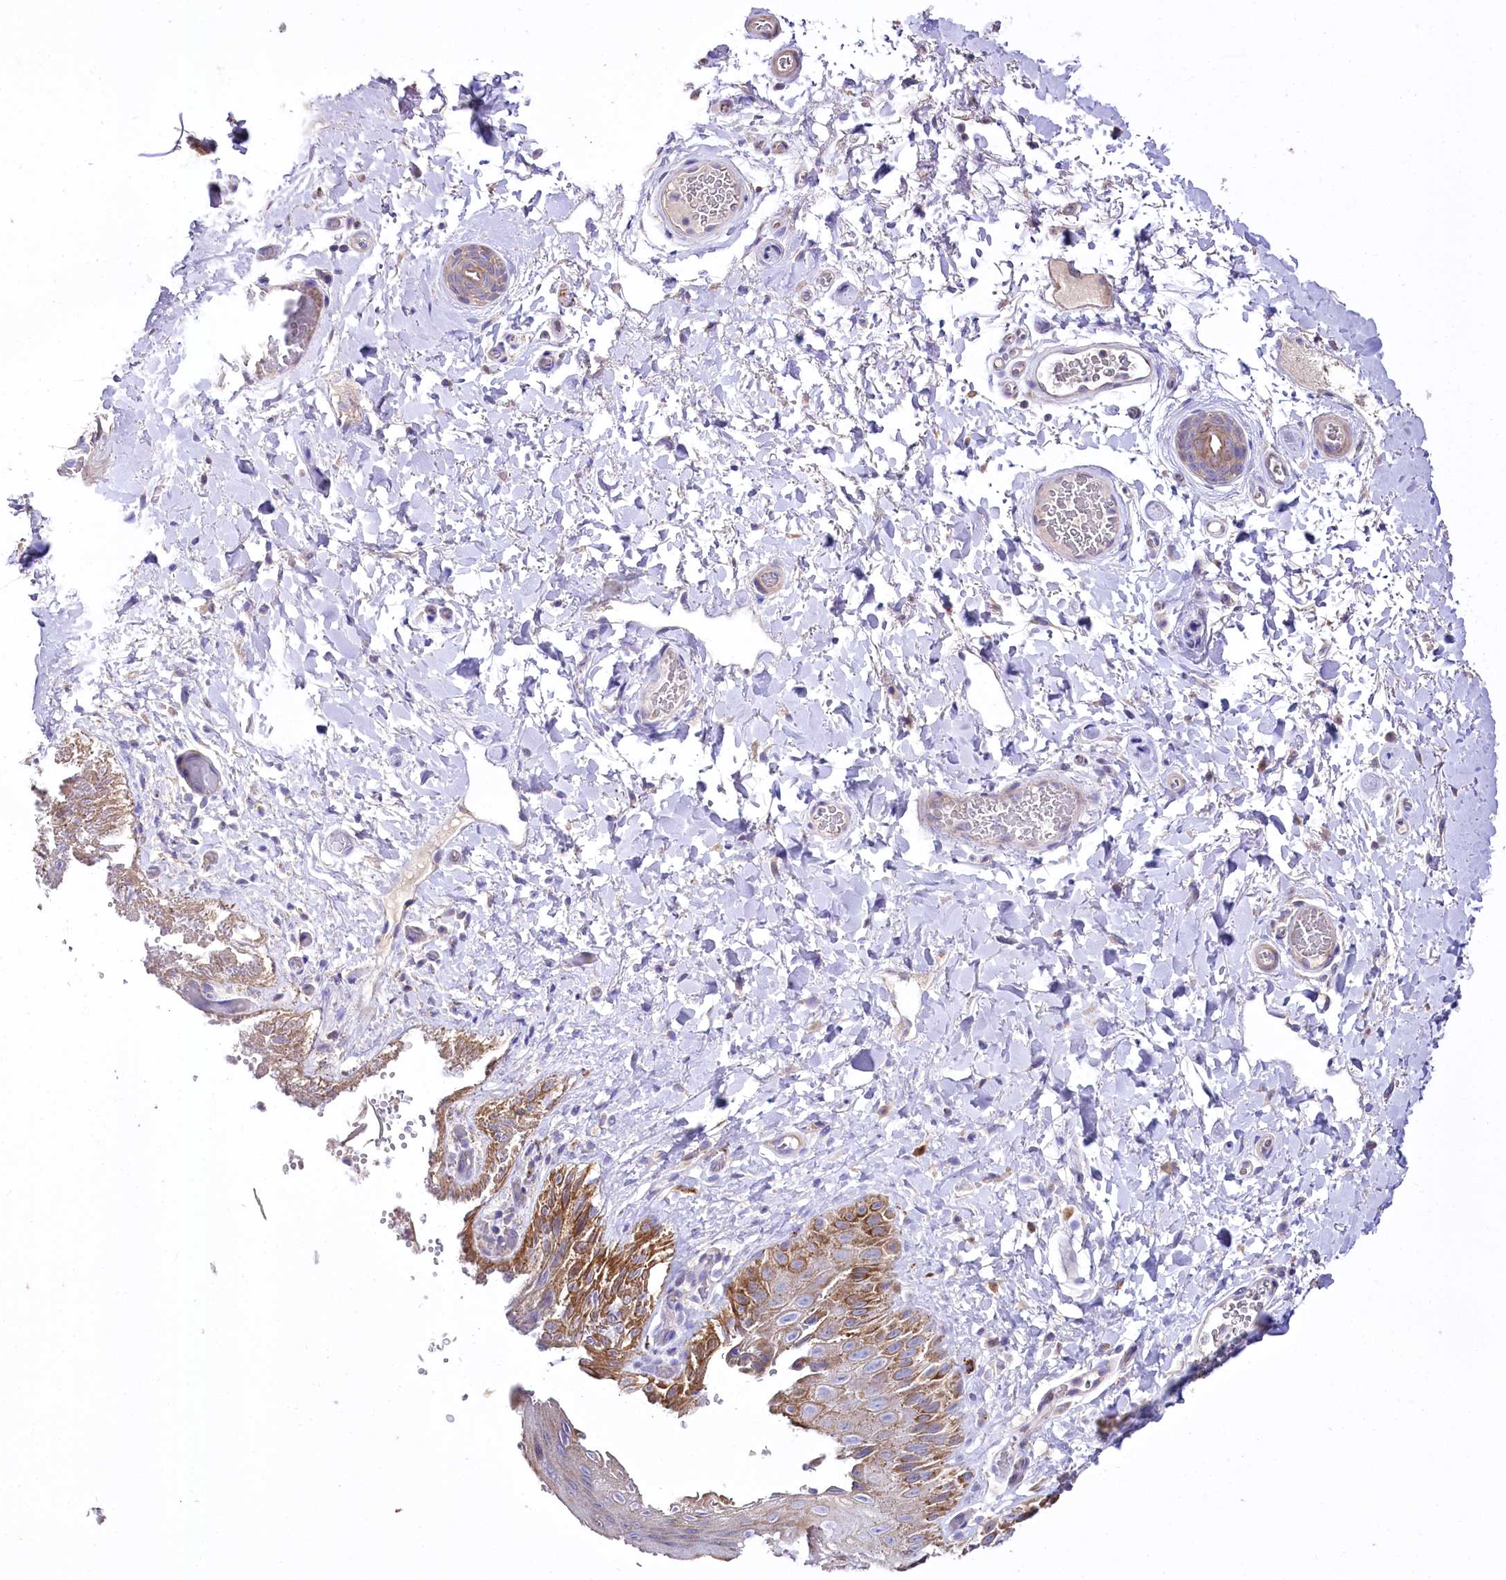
{"staining": {"intensity": "moderate", "quantity": ">75%", "location": "cytoplasmic/membranous"}, "tissue": "skin", "cell_type": "Epidermal cells", "image_type": "normal", "snomed": [{"axis": "morphology", "description": "Normal tissue, NOS"}, {"axis": "topography", "description": "Anal"}], "caption": "This is a histology image of IHC staining of normal skin, which shows moderate expression in the cytoplasmic/membranous of epidermal cells.", "gene": "PTER", "patient": {"sex": "male", "age": 44}}